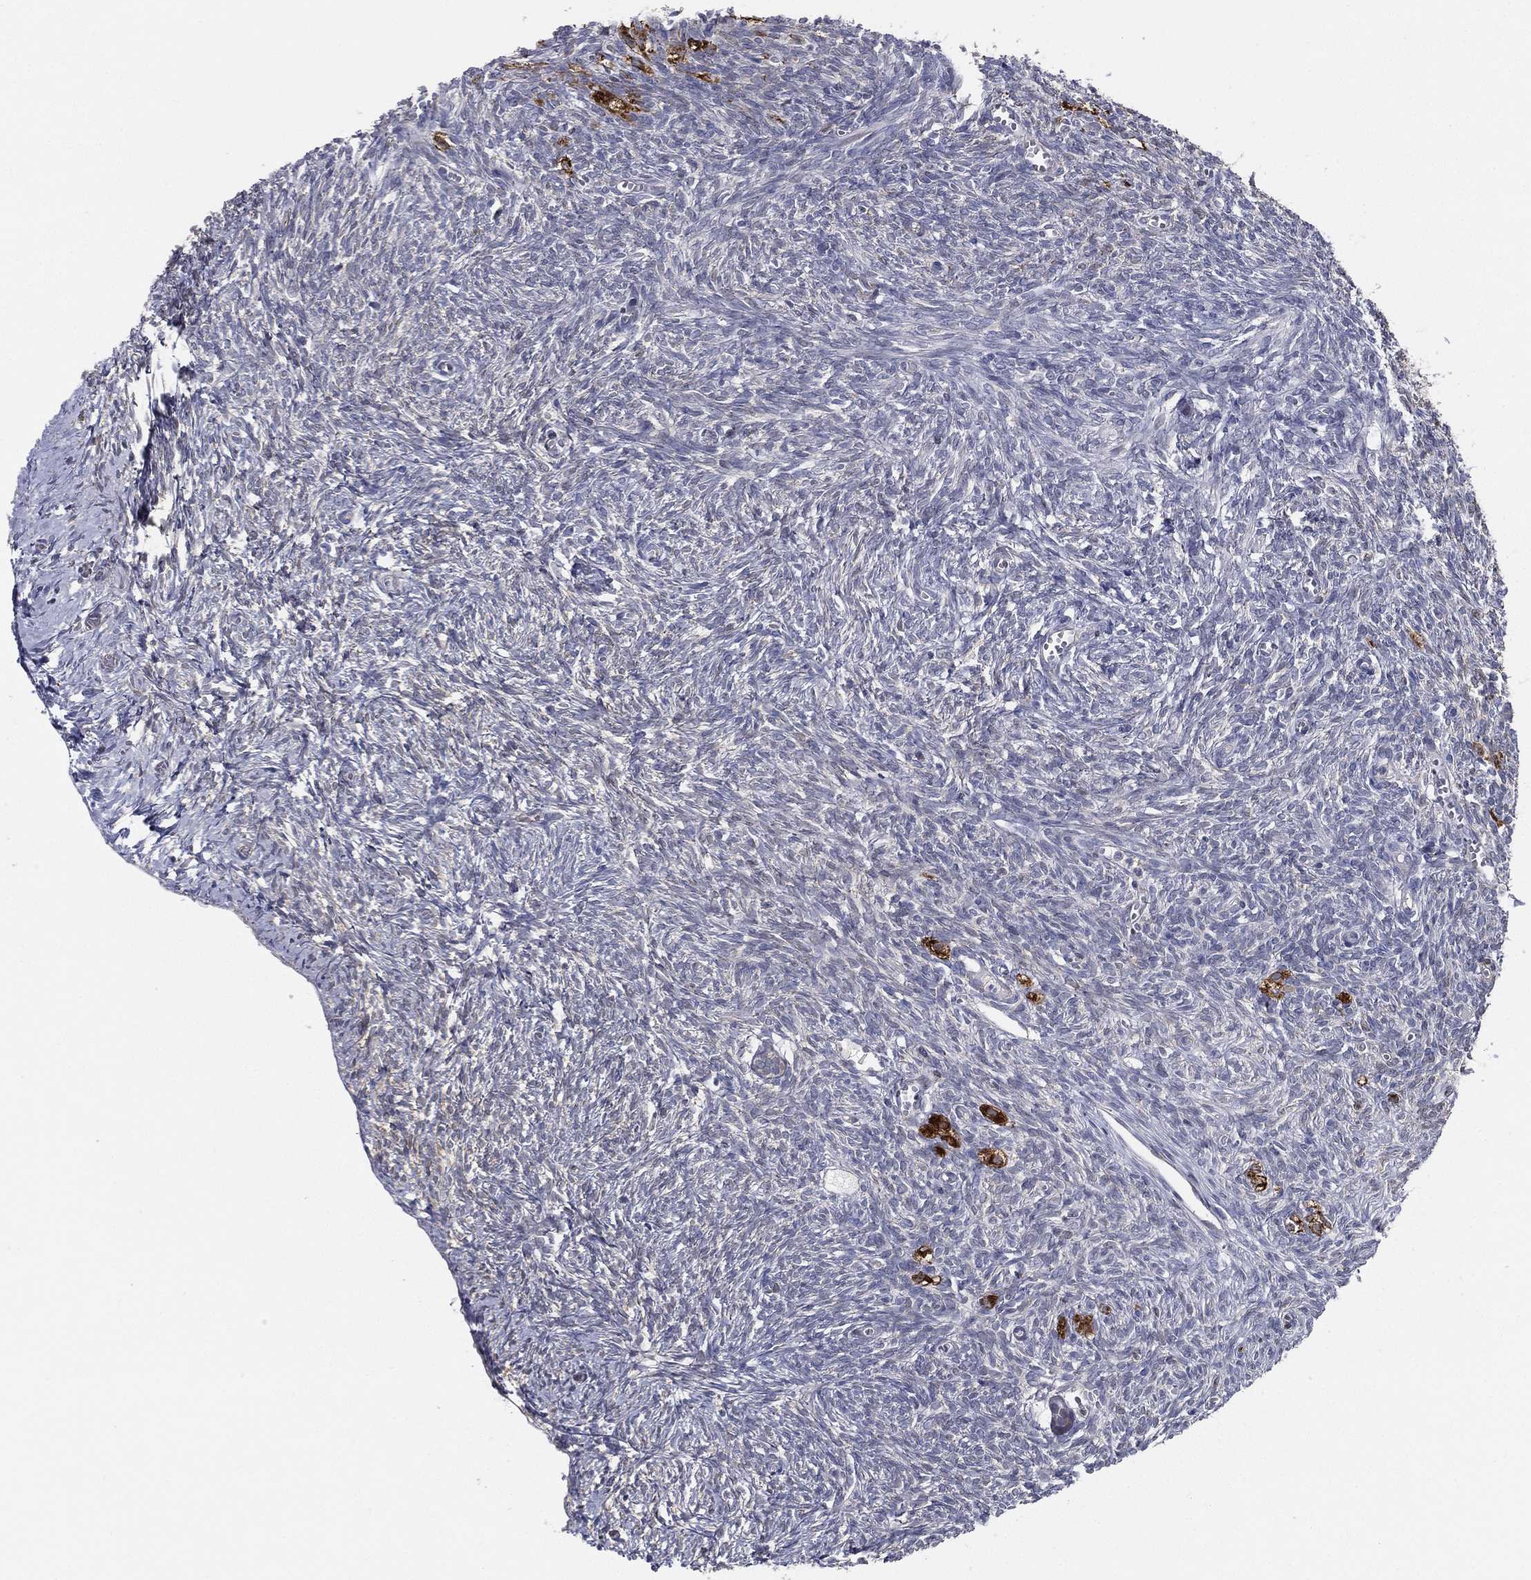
{"staining": {"intensity": "negative", "quantity": "none", "location": "none"}, "tissue": "ovary", "cell_type": "Ovarian stroma cells", "image_type": "normal", "snomed": [{"axis": "morphology", "description": "Normal tissue, NOS"}, {"axis": "topography", "description": "Ovary"}], "caption": "This is a image of IHC staining of benign ovary, which shows no staining in ovarian stroma cells.", "gene": "LRRC56", "patient": {"sex": "female", "age": 43}}